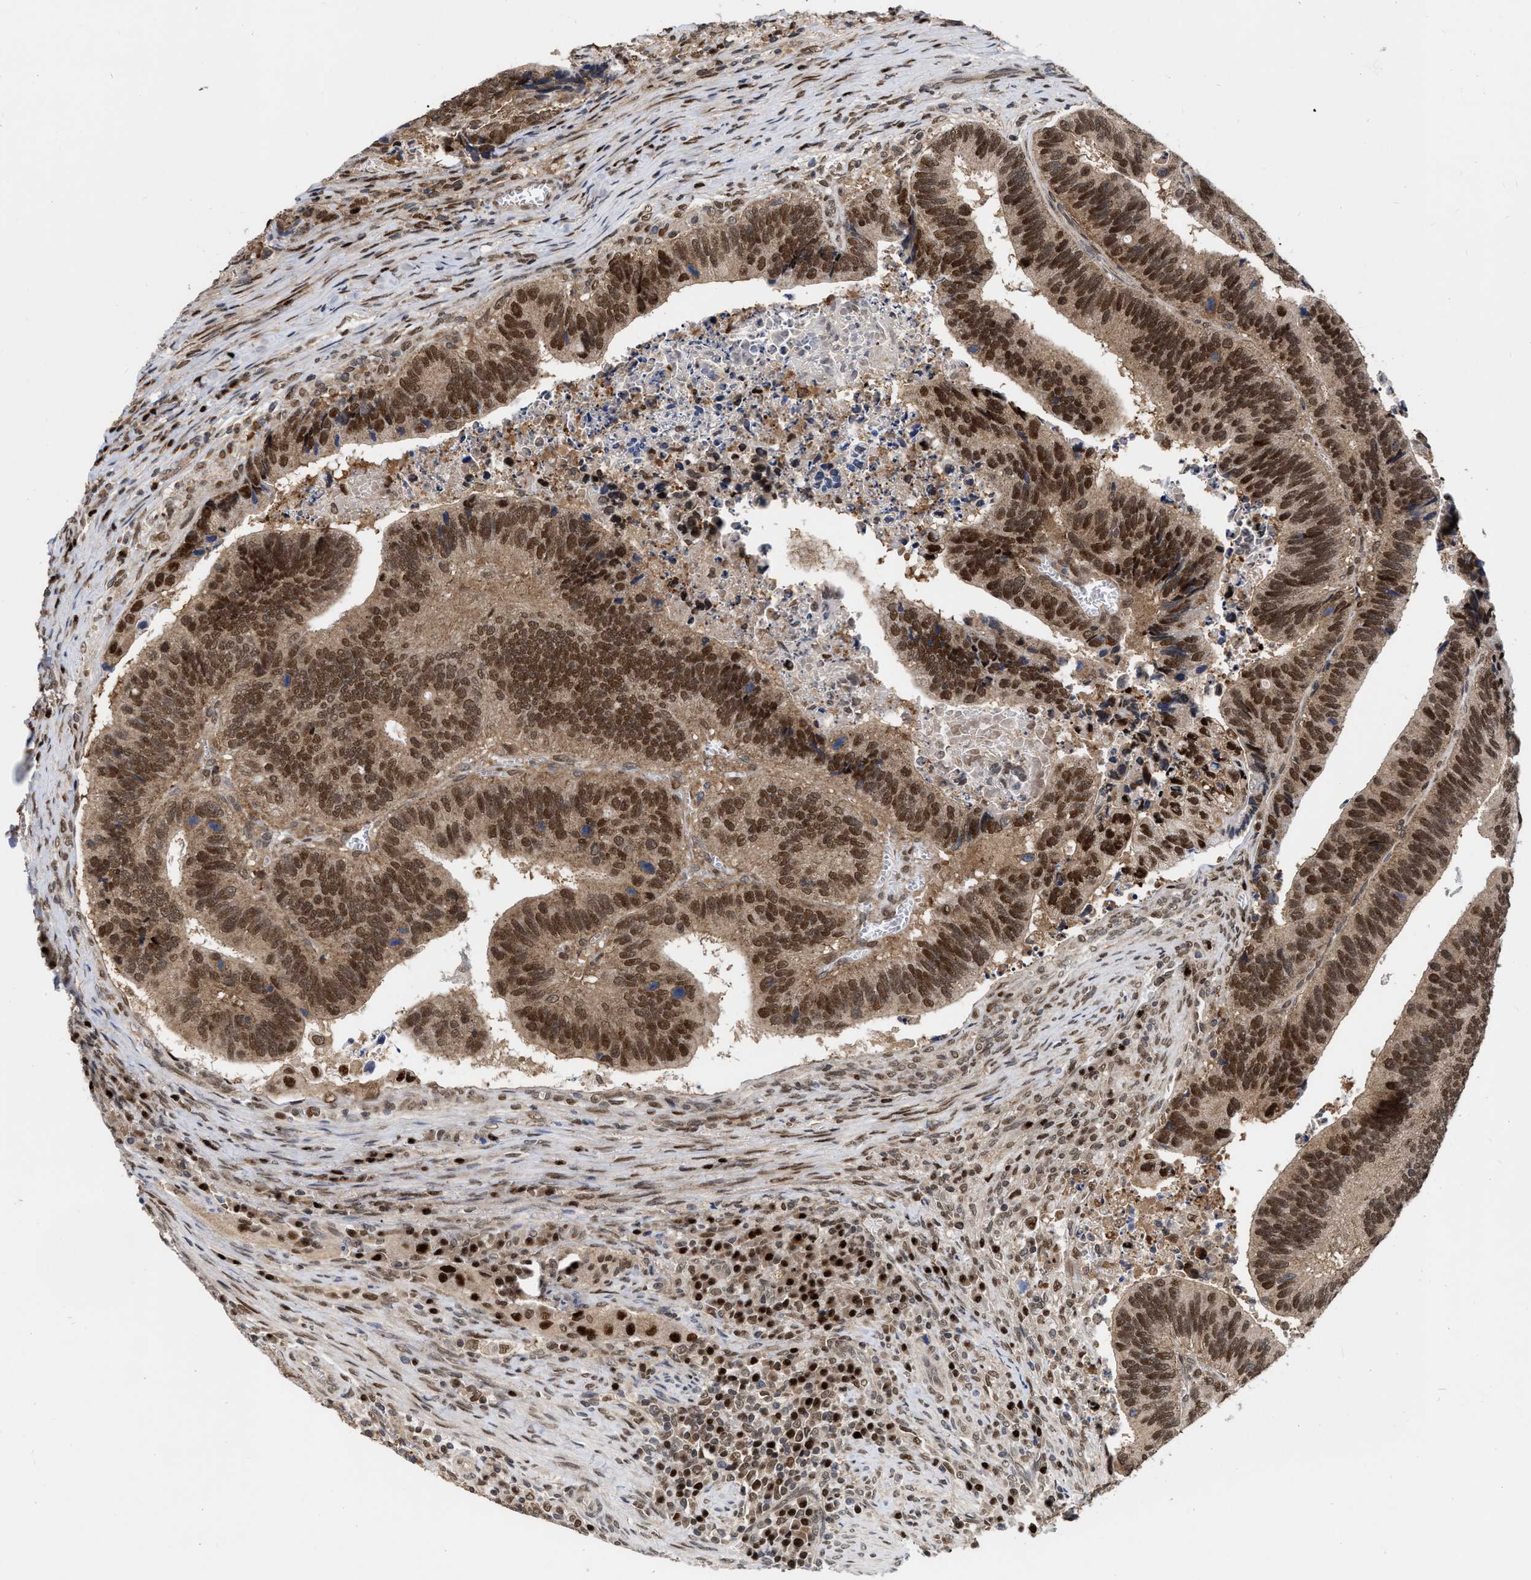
{"staining": {"intensity": "moderate", "quantity": ">75%", "location": "cytoplasmic/membranous,nuclear"}, "tissue": "colorectal cancer", "cell_type": "Tumor cells", "image_type": "cancer", "snomed": [{"axis": "morphology", "description": "Inflammation, NOS"}, {"axis": "morphology", "description": "Adenocarcinoma, NOS"}, {"axis": "topography", "description": "Colon"}], "caption": "This image displays IHC staining of colorectal cancer, with medium moderate cytoplasmic/membranous and nuclear expression in approximately >75% of tumor cells.", "gene": "MDM4", "patient": {"sex": "male", "age": 72}}